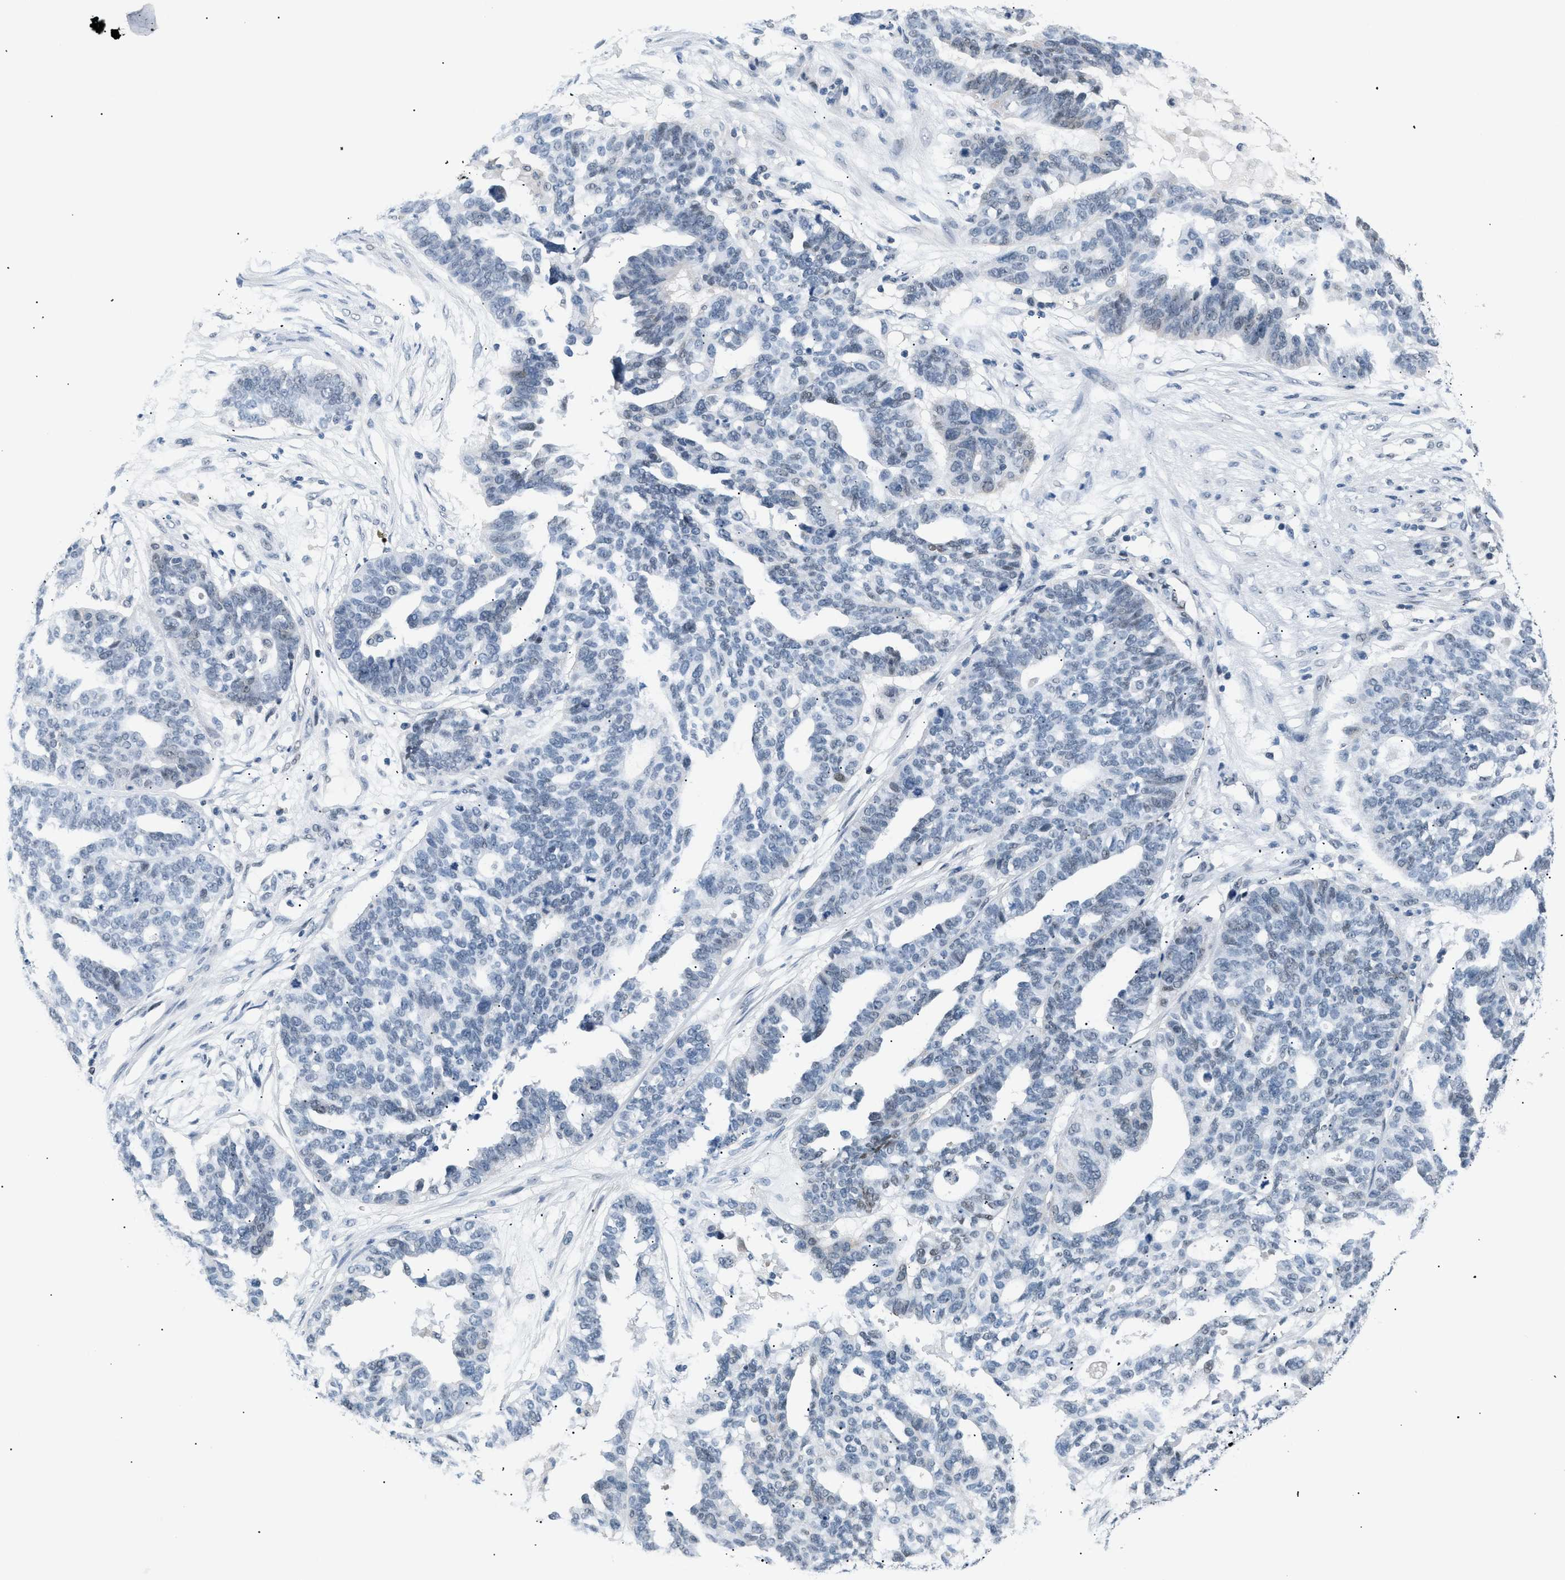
{"staining": {"intensity": "weak", "quantity": "<25%", "location": "nuclear"}, "tissue": "ovarian cancer", "cell_type": "Tumor cells", "image_type": "cancer", "snomed": [{"axis": "morphology", "description": "Cystadenocarcinoma, serous, NOS"}, {"axis": "topography", "description": "Ovary"}], "caption": "Ovarian cancer was stained to show a protein in brown. There is no significant staining in tumor cells.", "gene": "KCNC3", "patient": {"sex": "female", "age": 59}}